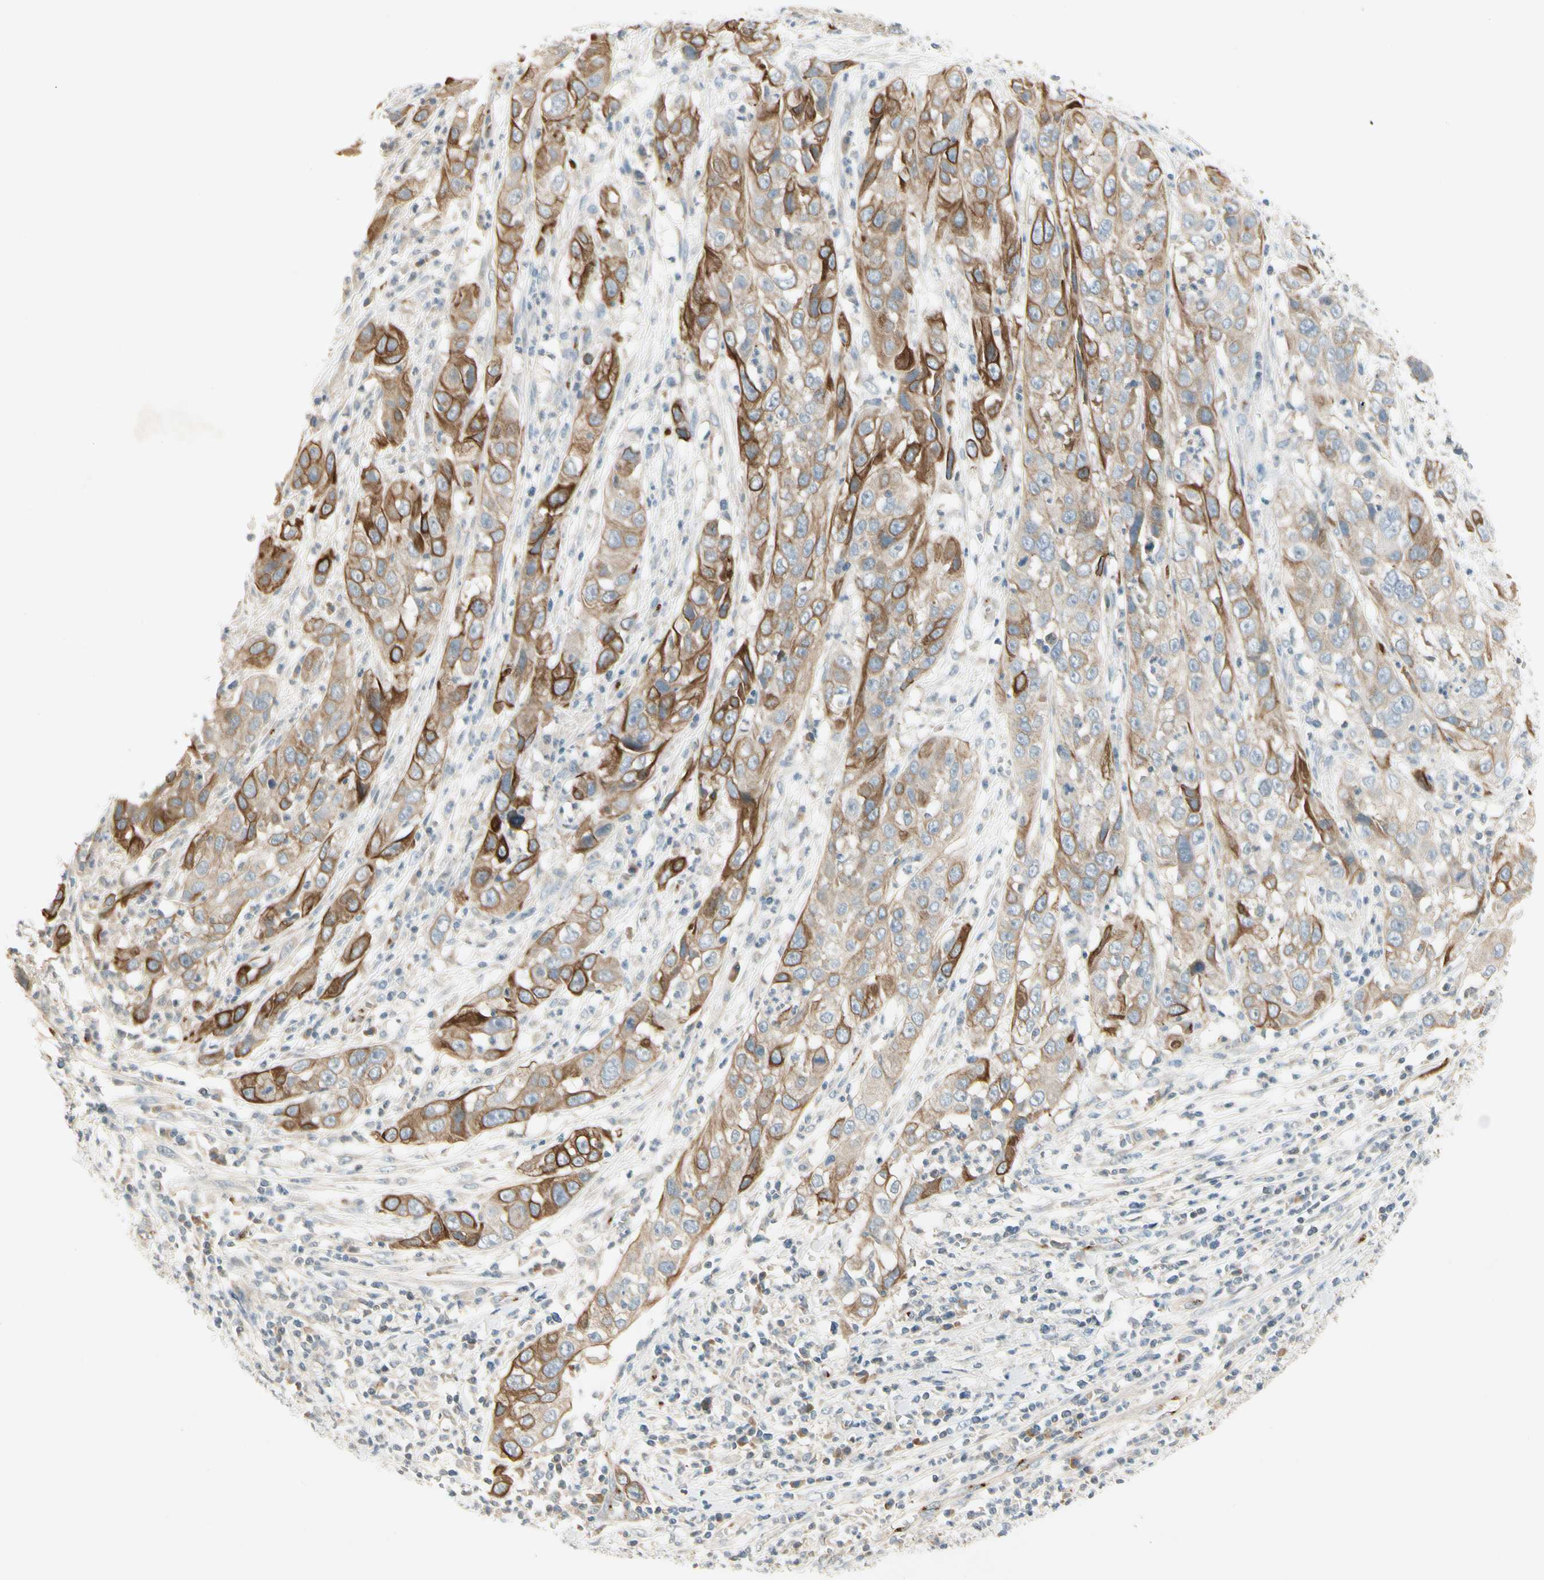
{"staining": {"intensity": "moderate", "quantity": ">75%", "location": "cytoplasmic/membranous"}, "tissue": "cervical cancer", "cell_type": "Tumor cells", "image_type": "cancer", "snomed": [{"axis": "morphology", "description": "Squamous cell carcinoma, NOS"}, {"axis": "topography", "description": "Cervix"}], "caption": "Tumor cells display medium levels of moderate cytoplasmic/membranous positivity in approximately >75% of cells in squamous cell carcinoma (cervical).", "gene": "MANSC1", "patient": {"sex": "female", "age": 32}}